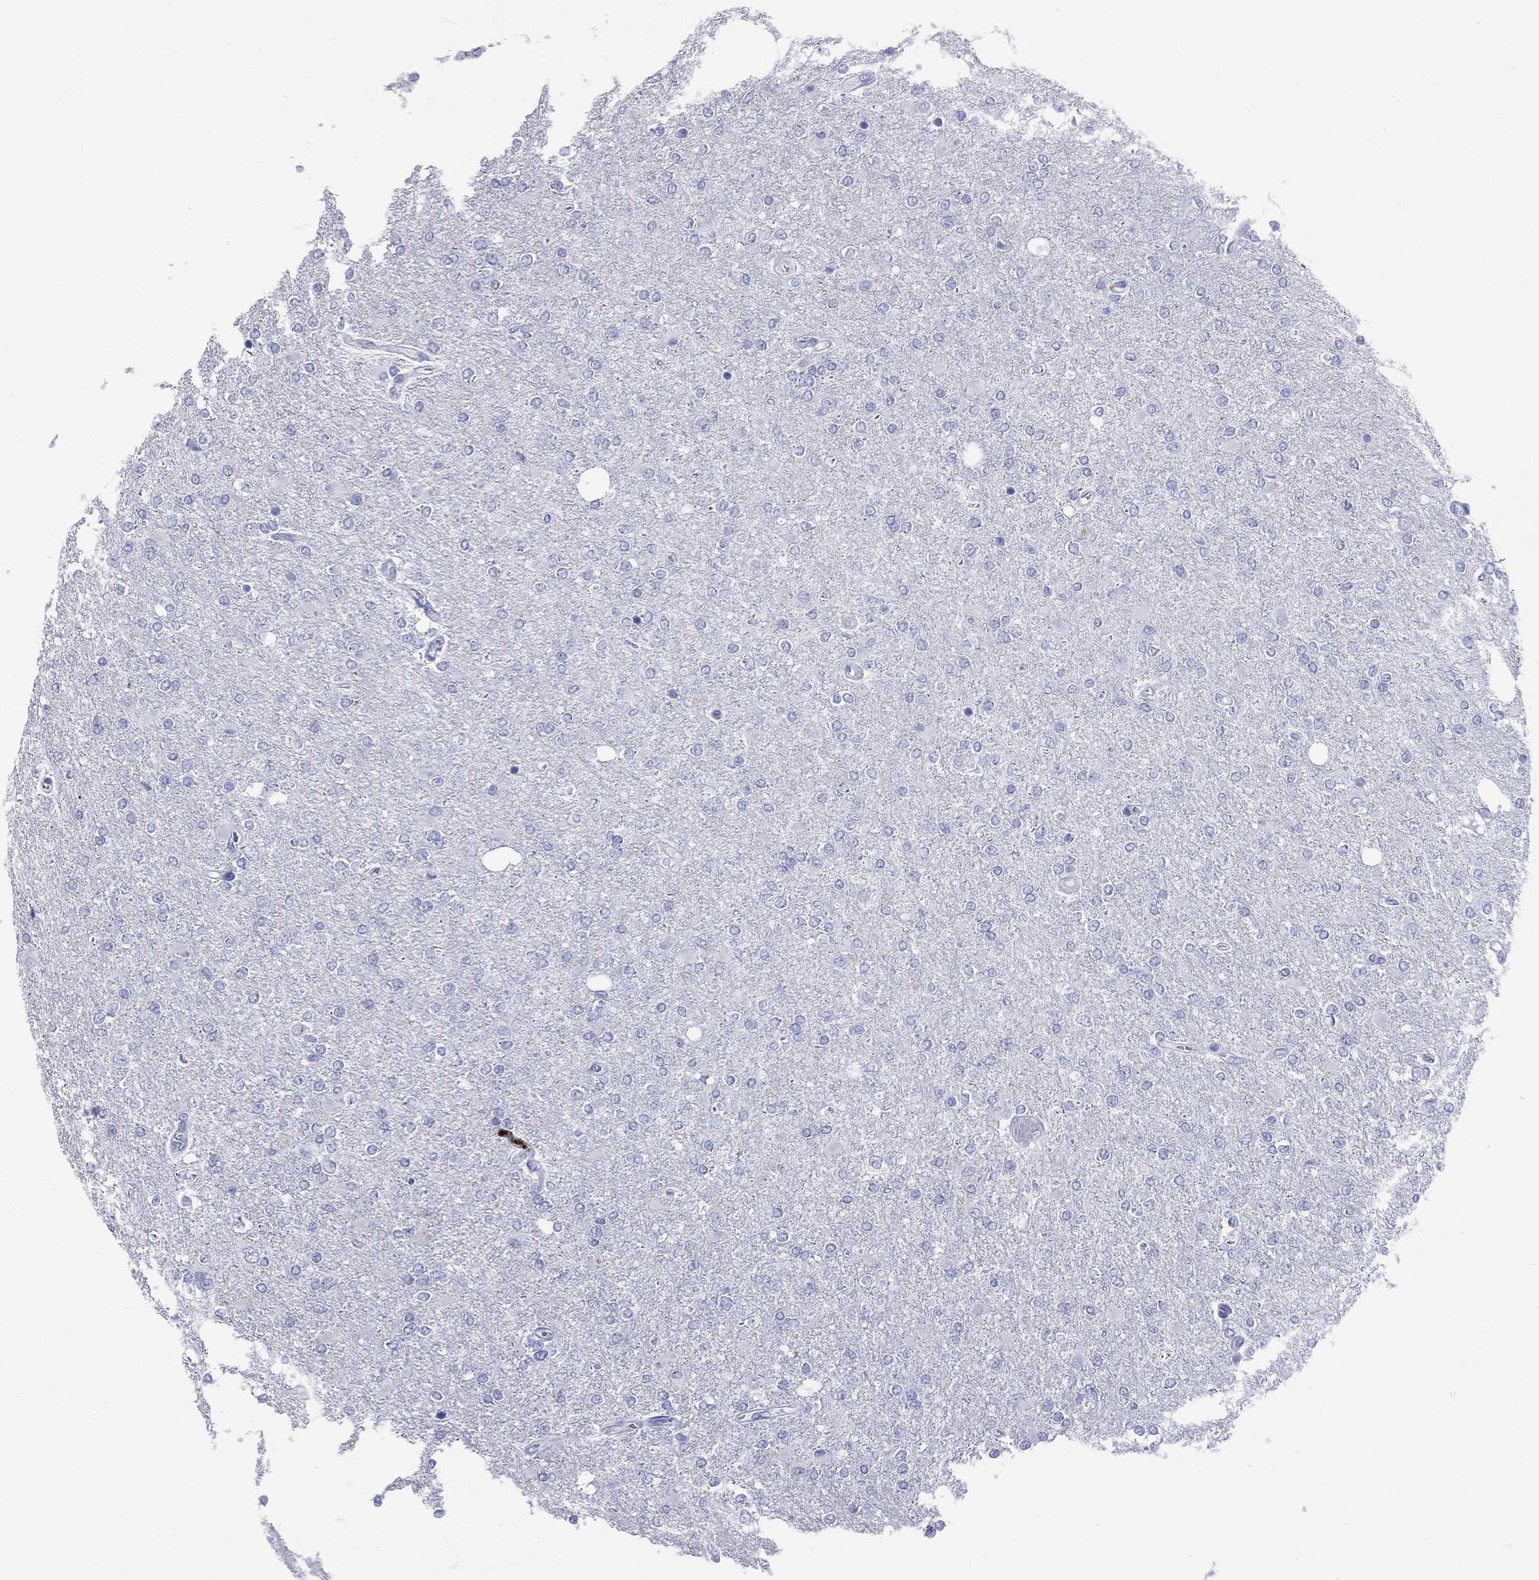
{"staining": {"intensity": "negative", "quantity": "none", "location": "none"}, "tissue": "glioma", "cell_type": "Tumor cells", "image_type": "cancer", "snomed": [{"axis": "morphology", "description": "Glioma, malignant, High grade"}, {"axis": "topography", "description": "Cerebral cortex"}], "caption": "IHC micrograph of human malignant high-grade glioma stained for a protein (brown), which demonstrates no expression in tumor cells.", "gene": "PGLYRP1", "patient": {"sex": "male", "age": 70}}